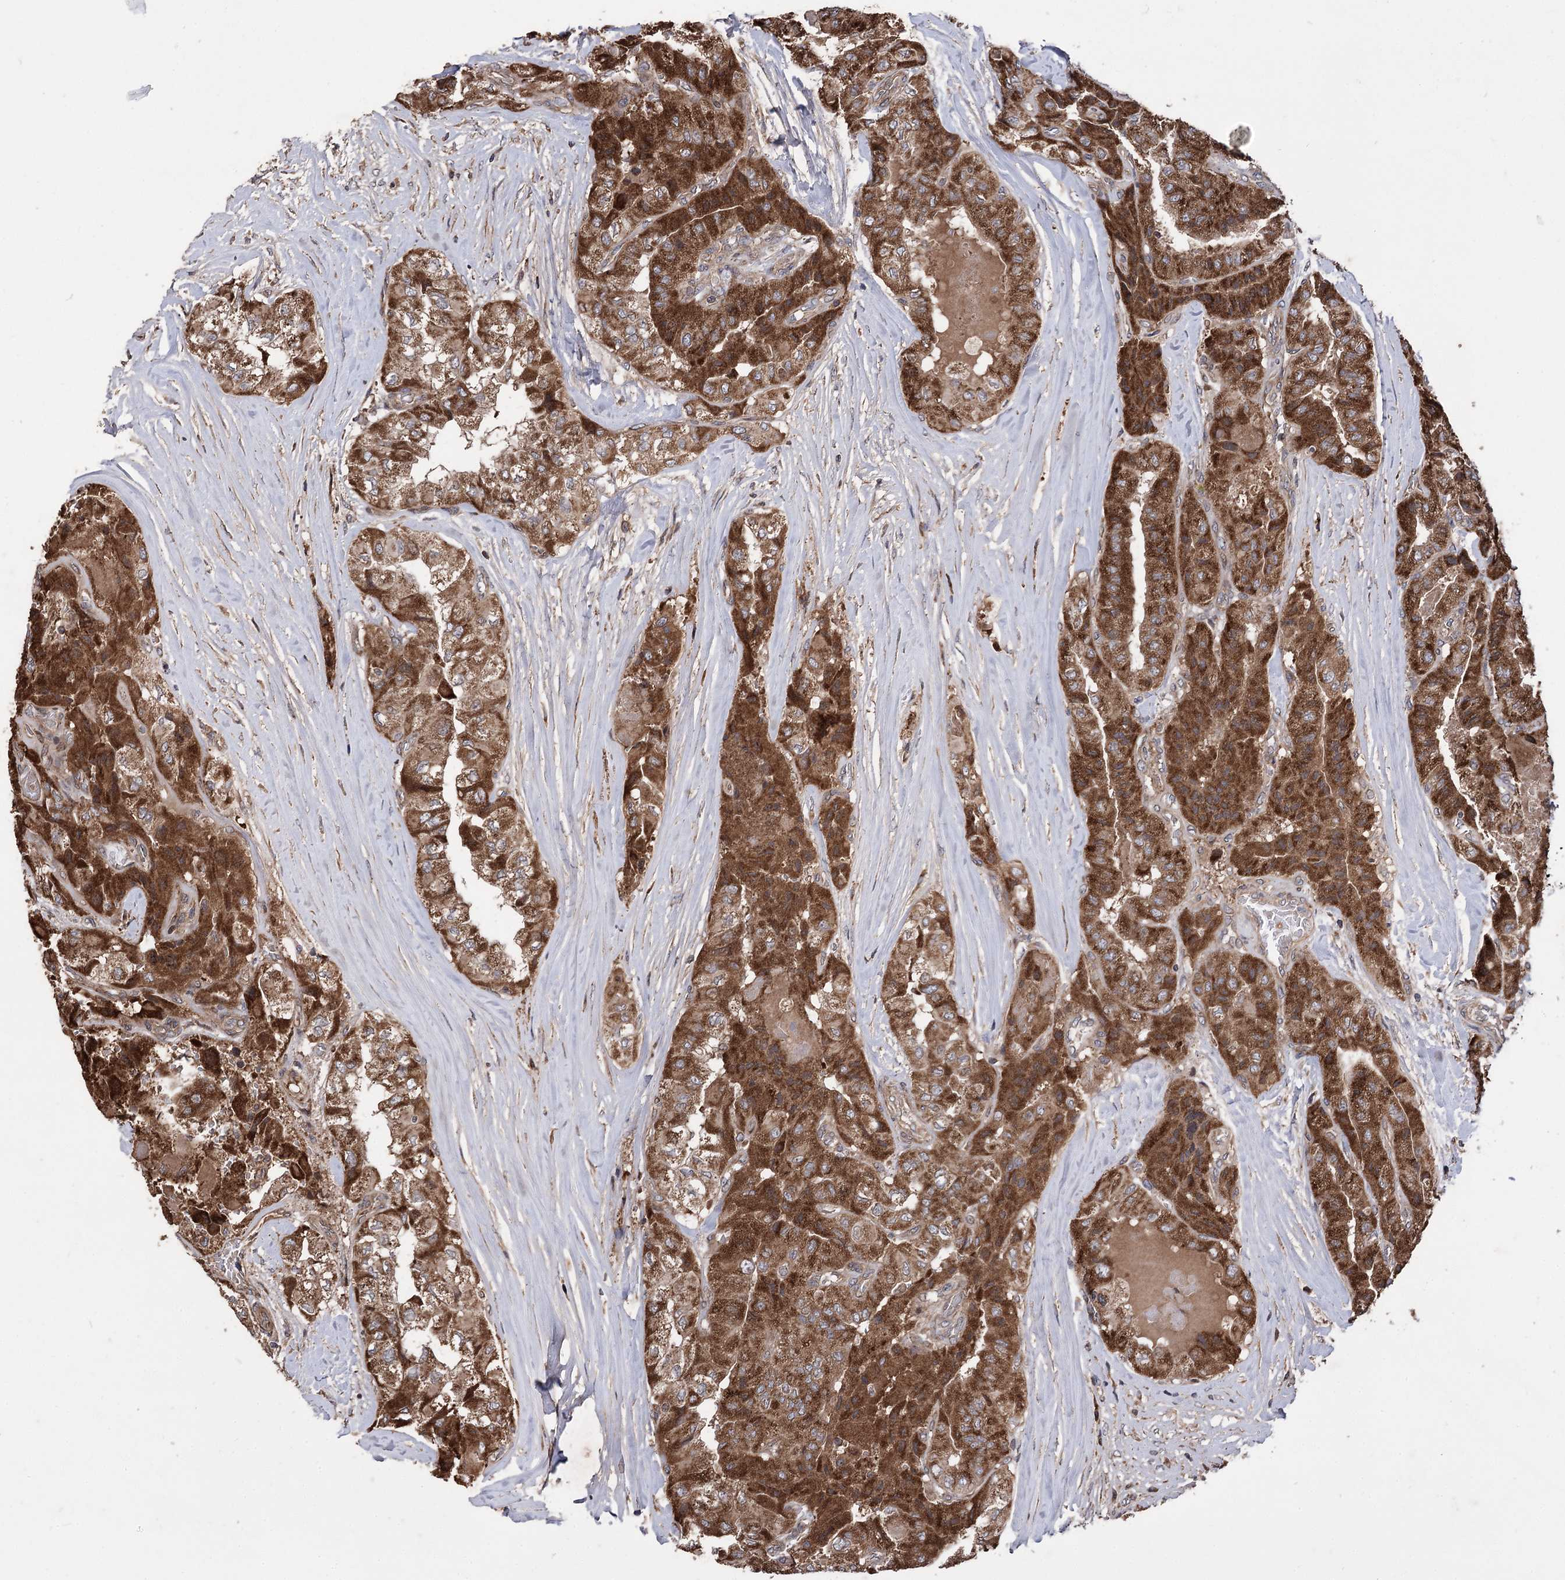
{"staining": {"intensity": "strong", "quantity": ">75%", "location": "cytoplasmic/membranous"}, "tissue": "thyroid cancer", "cell_type": "Tumor cells", "image_type": "cancer", "snomed": [{"axis": "morphology", "description": "Papillary adenocarcinoma, NOS"}, {"axis": "topography", "description": "Thyroid gland"}], "caption": "Thyroid cancer stained for a protein demonstrates strong cytoplasmic/membranous positivity in tumor cells. (DAB = brown stain, brightfield microscopy at high magnification).", "gene": "RASSF3", "patient": {"sex": "female", "age": 59}}